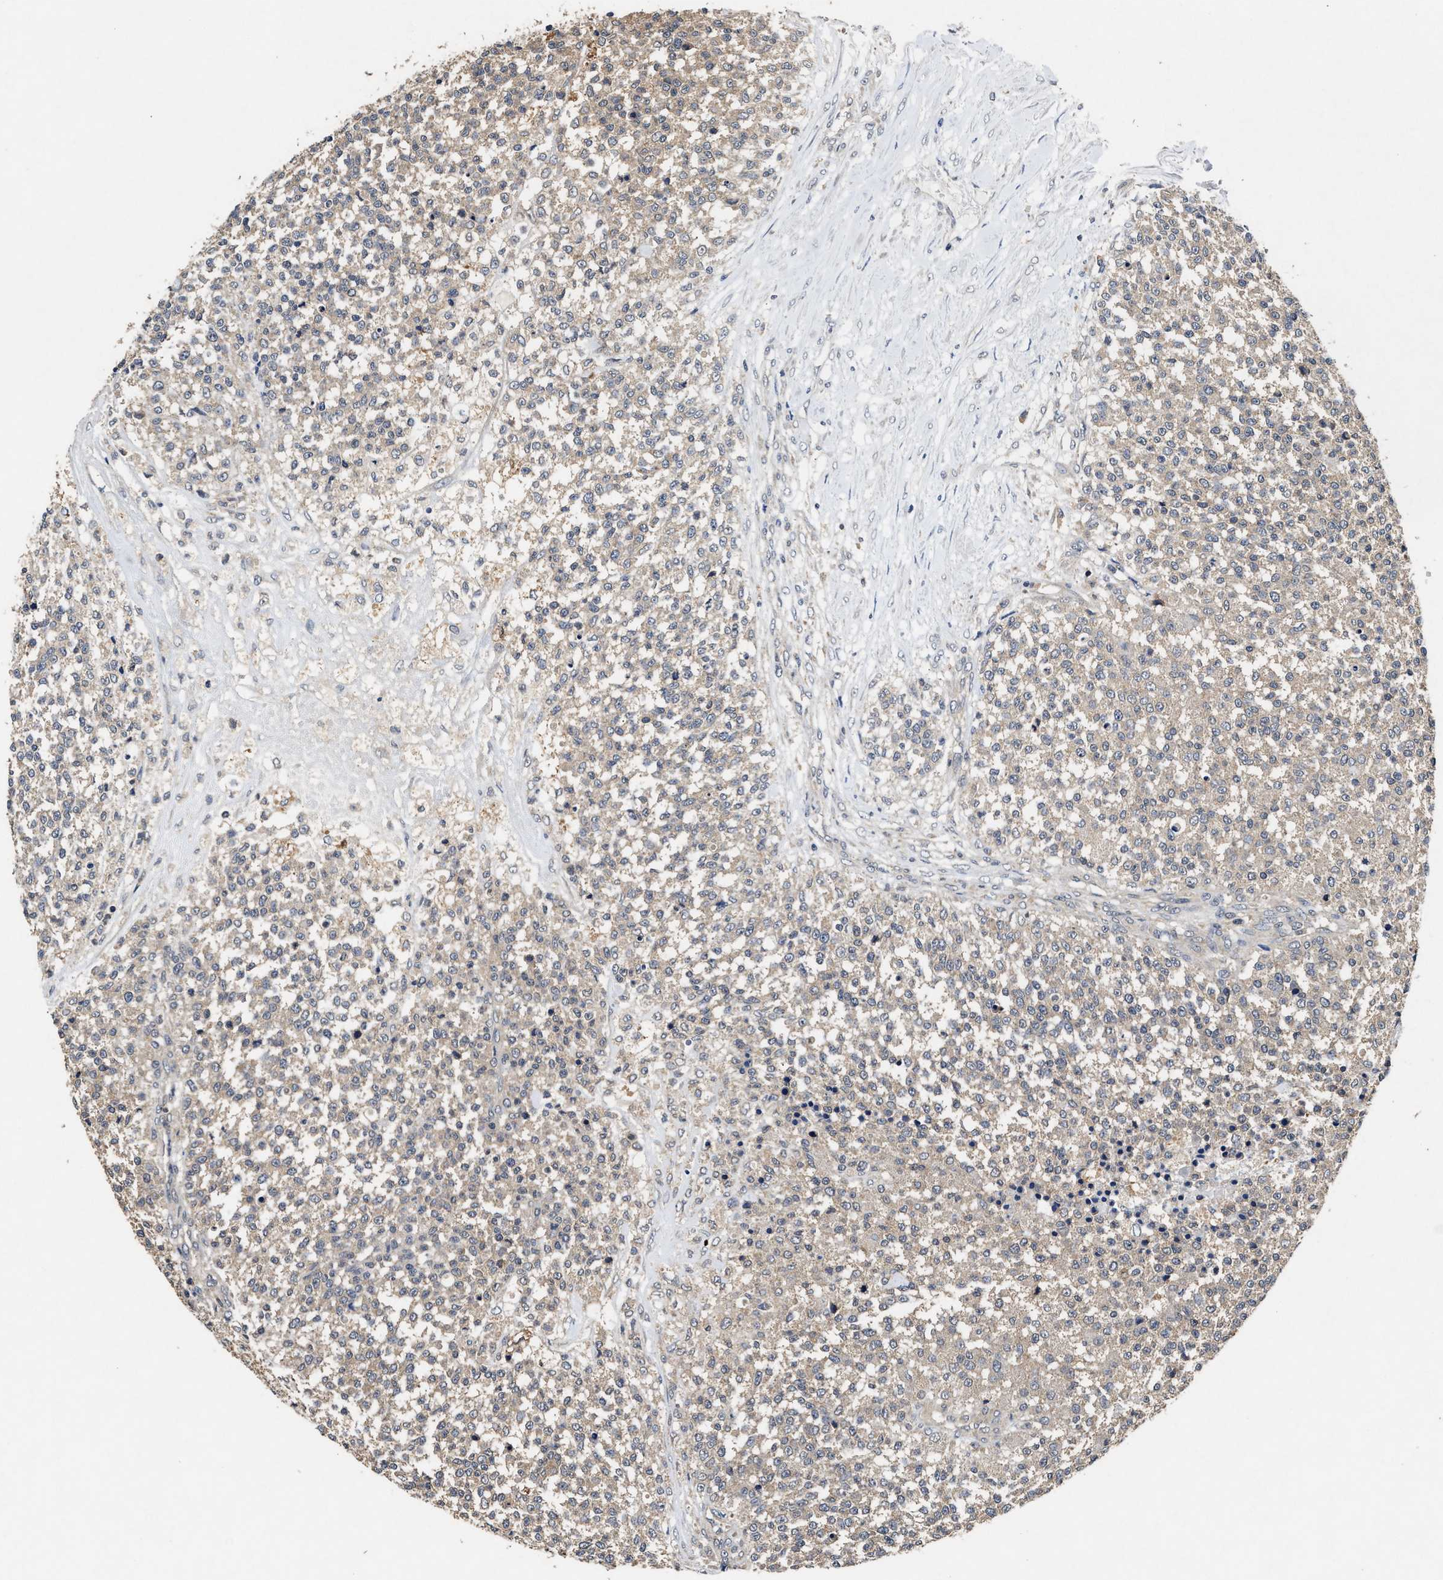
{"staining": {"intensity": "weak", "quantity": "<25%", "location": "cytoplasmic/membranous"}, "tissue": "testis cancer", "cell_type": "Tumor cells", "image_type": "cancer", "snomed": [{"axis": "morphology", "description": "Seminoma, NOS"}, {"axis": "topography", "description": "Testis"}], "caption": "Seminoma (testis) was stained to show a protein in brown. There is no significant positivity in tumor cells.", "gene": "PDAP1", "patient": {"sex": "male", "age": 59}}